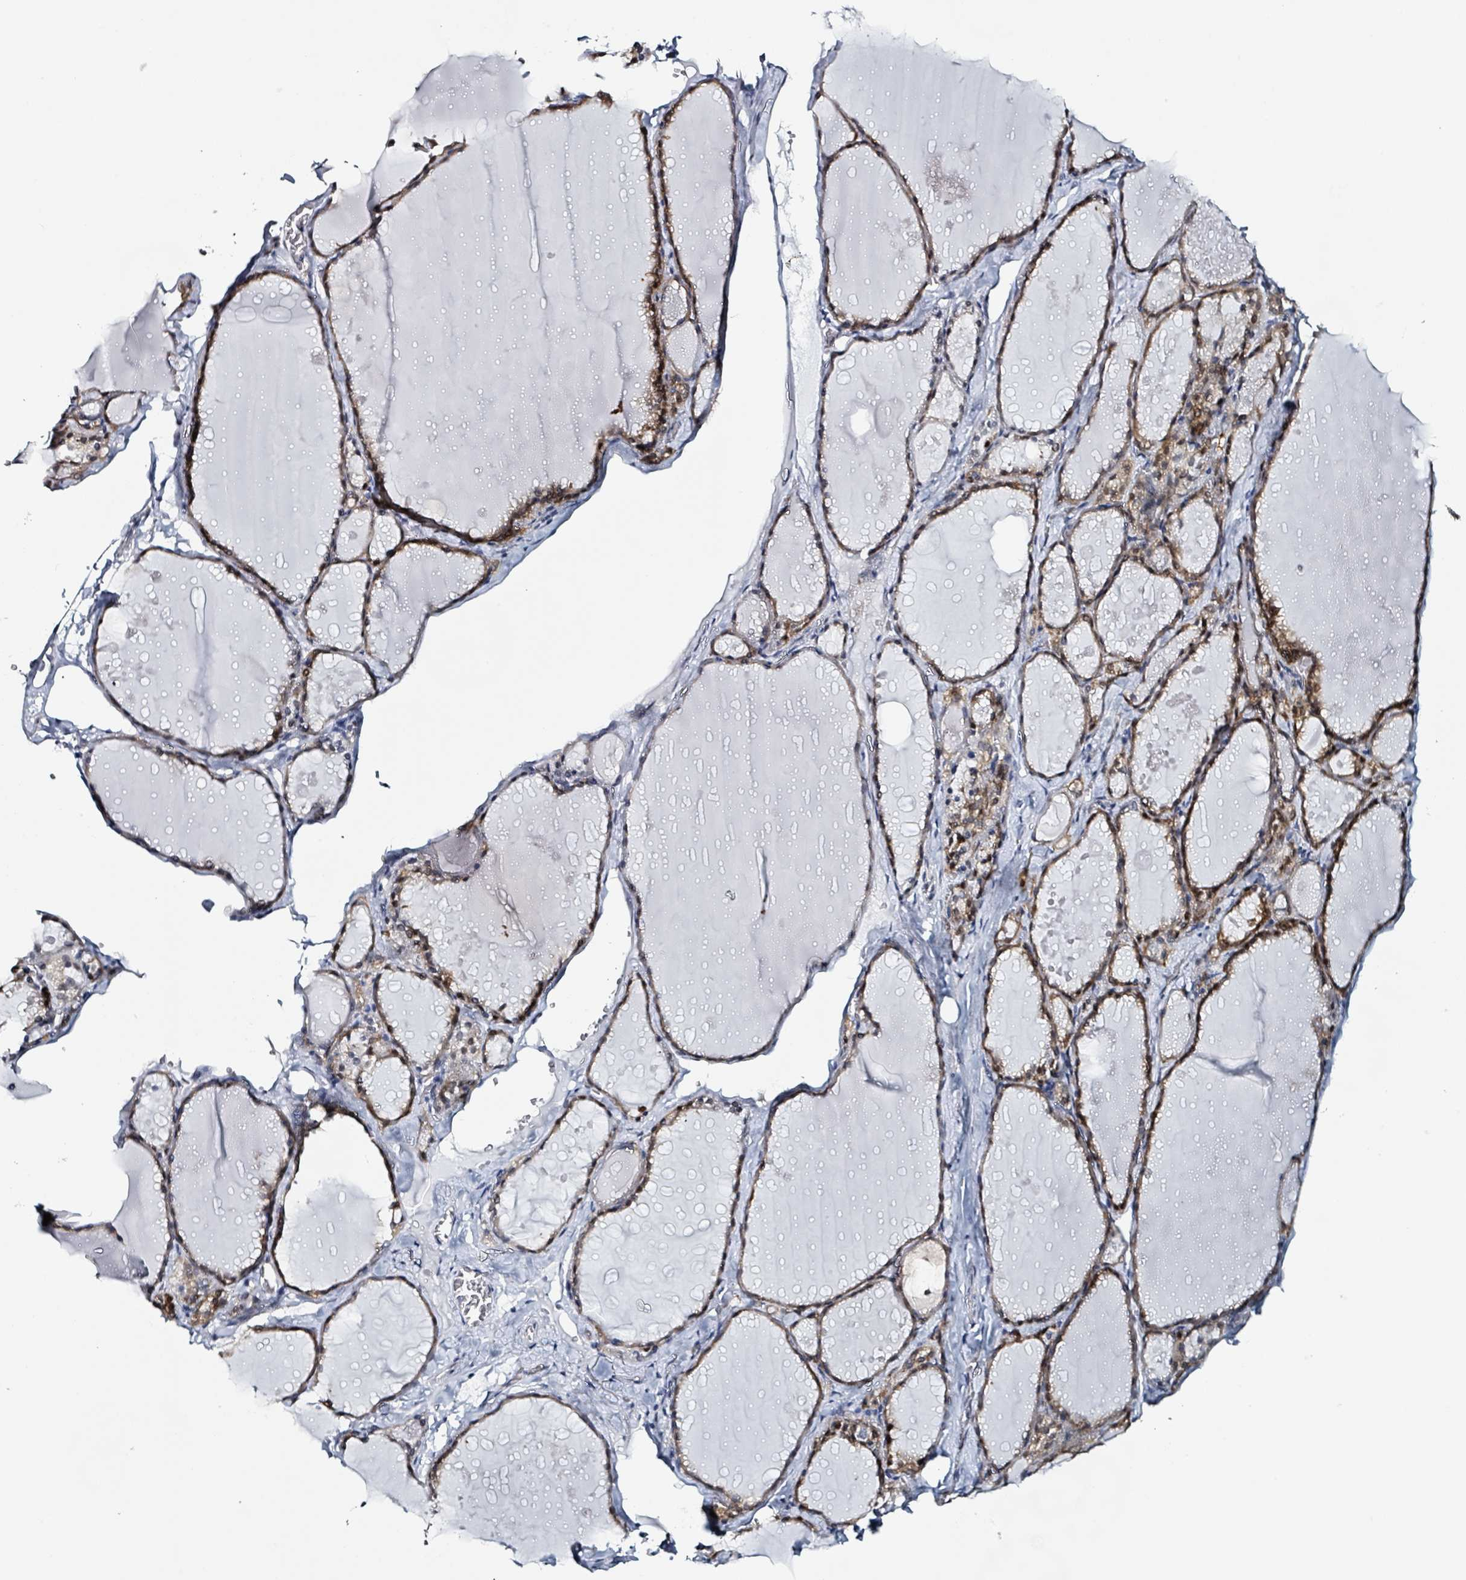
{"staining": {"intensity": "moderate", "quantity": ">75%", "location": "cytoplasmic/membranous"}, "tissue": "thyroid gland", "cell_type": "Glandular cells", "image_type": "normal", "snomed": [{"axis": "morphology", "description": "Normal tissue, NOS"}, {"axis": "topography", "description": "Thyroid gland"}], "caption": "Immunohistochemical staining of normal thyroid gland reveals >75% levels of moderate cytoplasmic/membranous protein expression in approximately >75% of glandular cells. The protein is stained brown, and the nuclei are stained in blue (DAB (3,3'-diaminobenzidine) IHC with brightfield microscopy, high magnification).", "gene": "B3GAT3", "patient": {"sex": "male", "age": 56}}